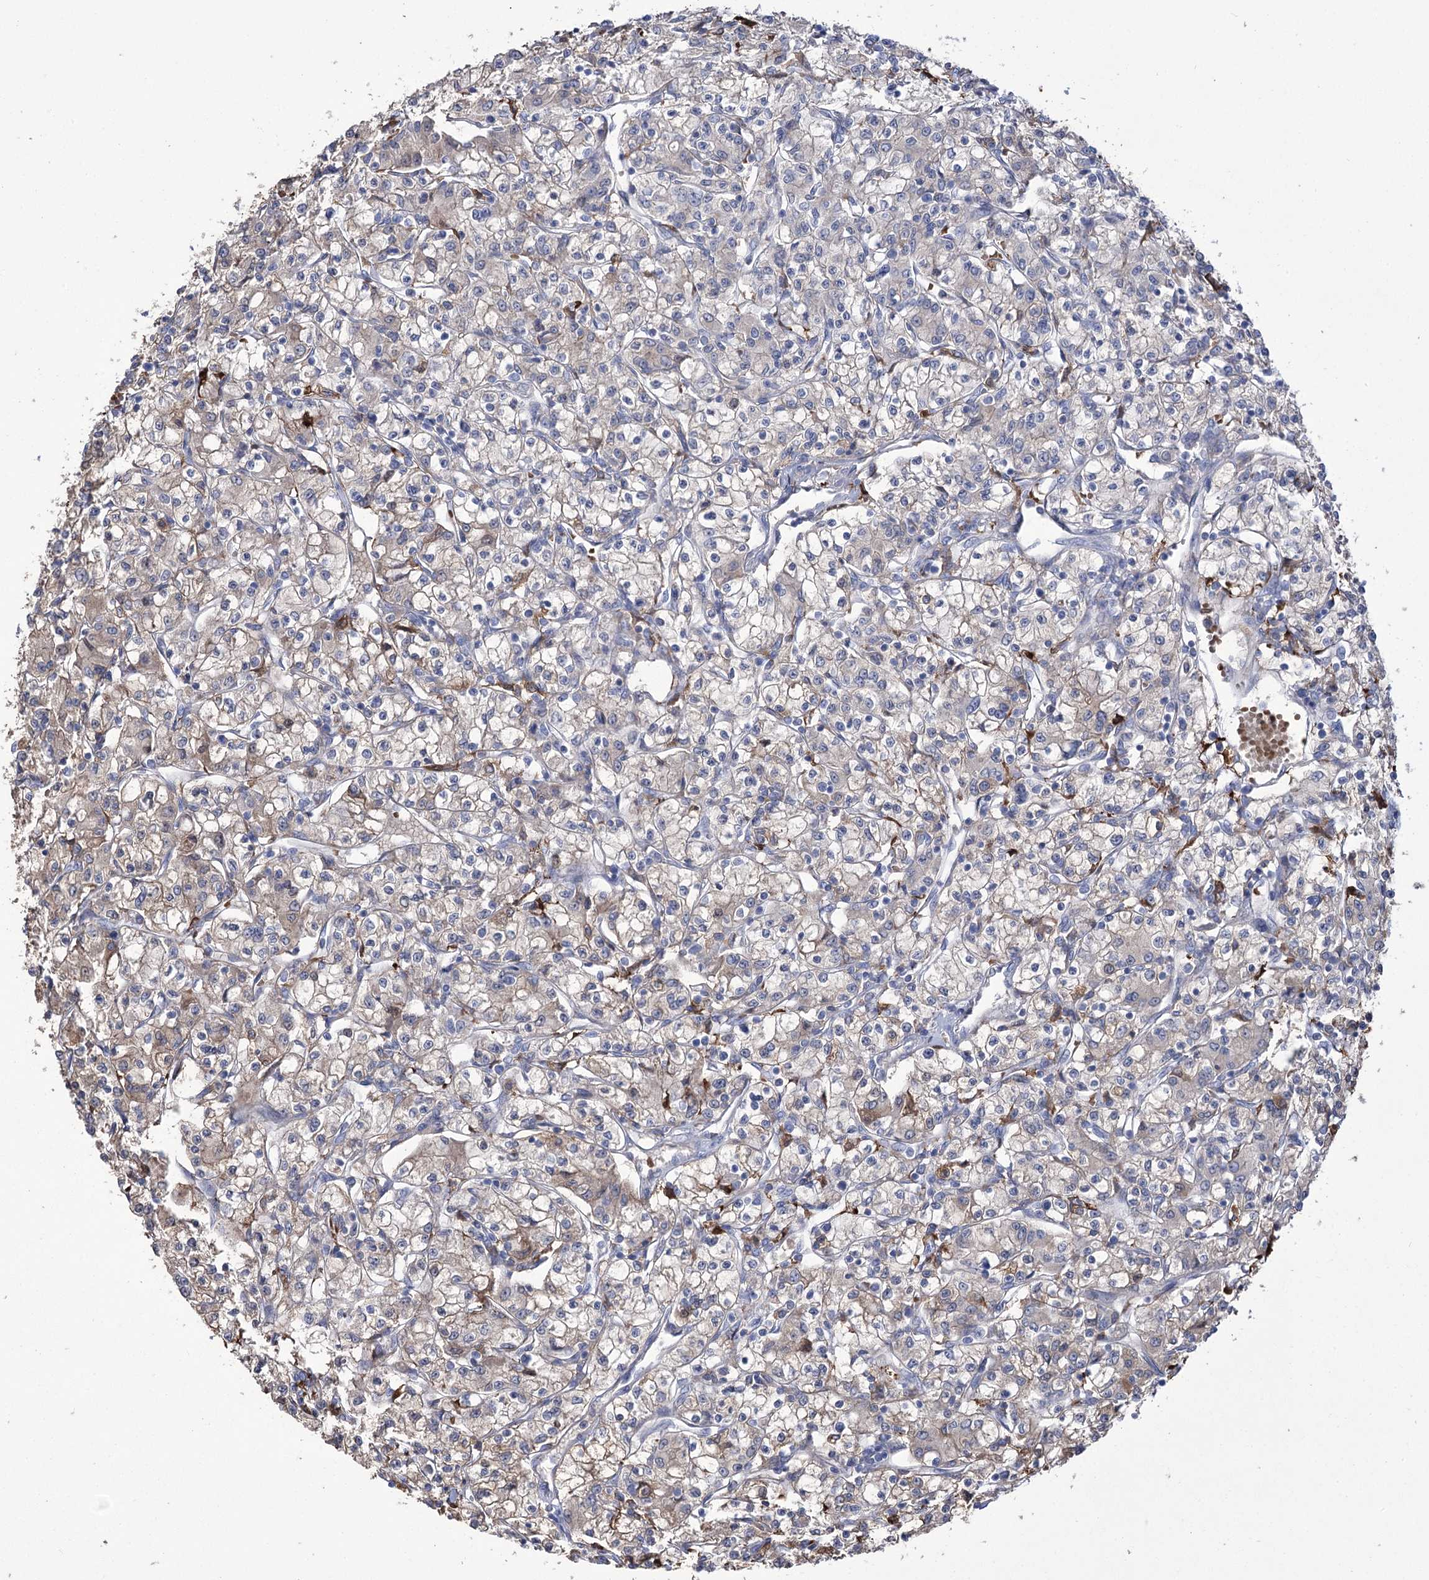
{"staining": {"intensity": "weak", "quantity": "25%-75%", "location": "cytoplasmic/membranous"}, "tissue": "renal cancer", "cell_type": "Tumor cells", "image_type": "cancer", "snomed": [{"axis": "morphology", "description": "Adenocarcinoma, NOS"}, {"axis": "topography", "description": "Kidney"}], "caption": "Renal adenocarcinoma stained with IHC displays weak cytoplasmic/membranous expression in about 25%-75% of tumor cells.", "gene": "ZNF622", "patient": {"sex": "female", "age": 59}}